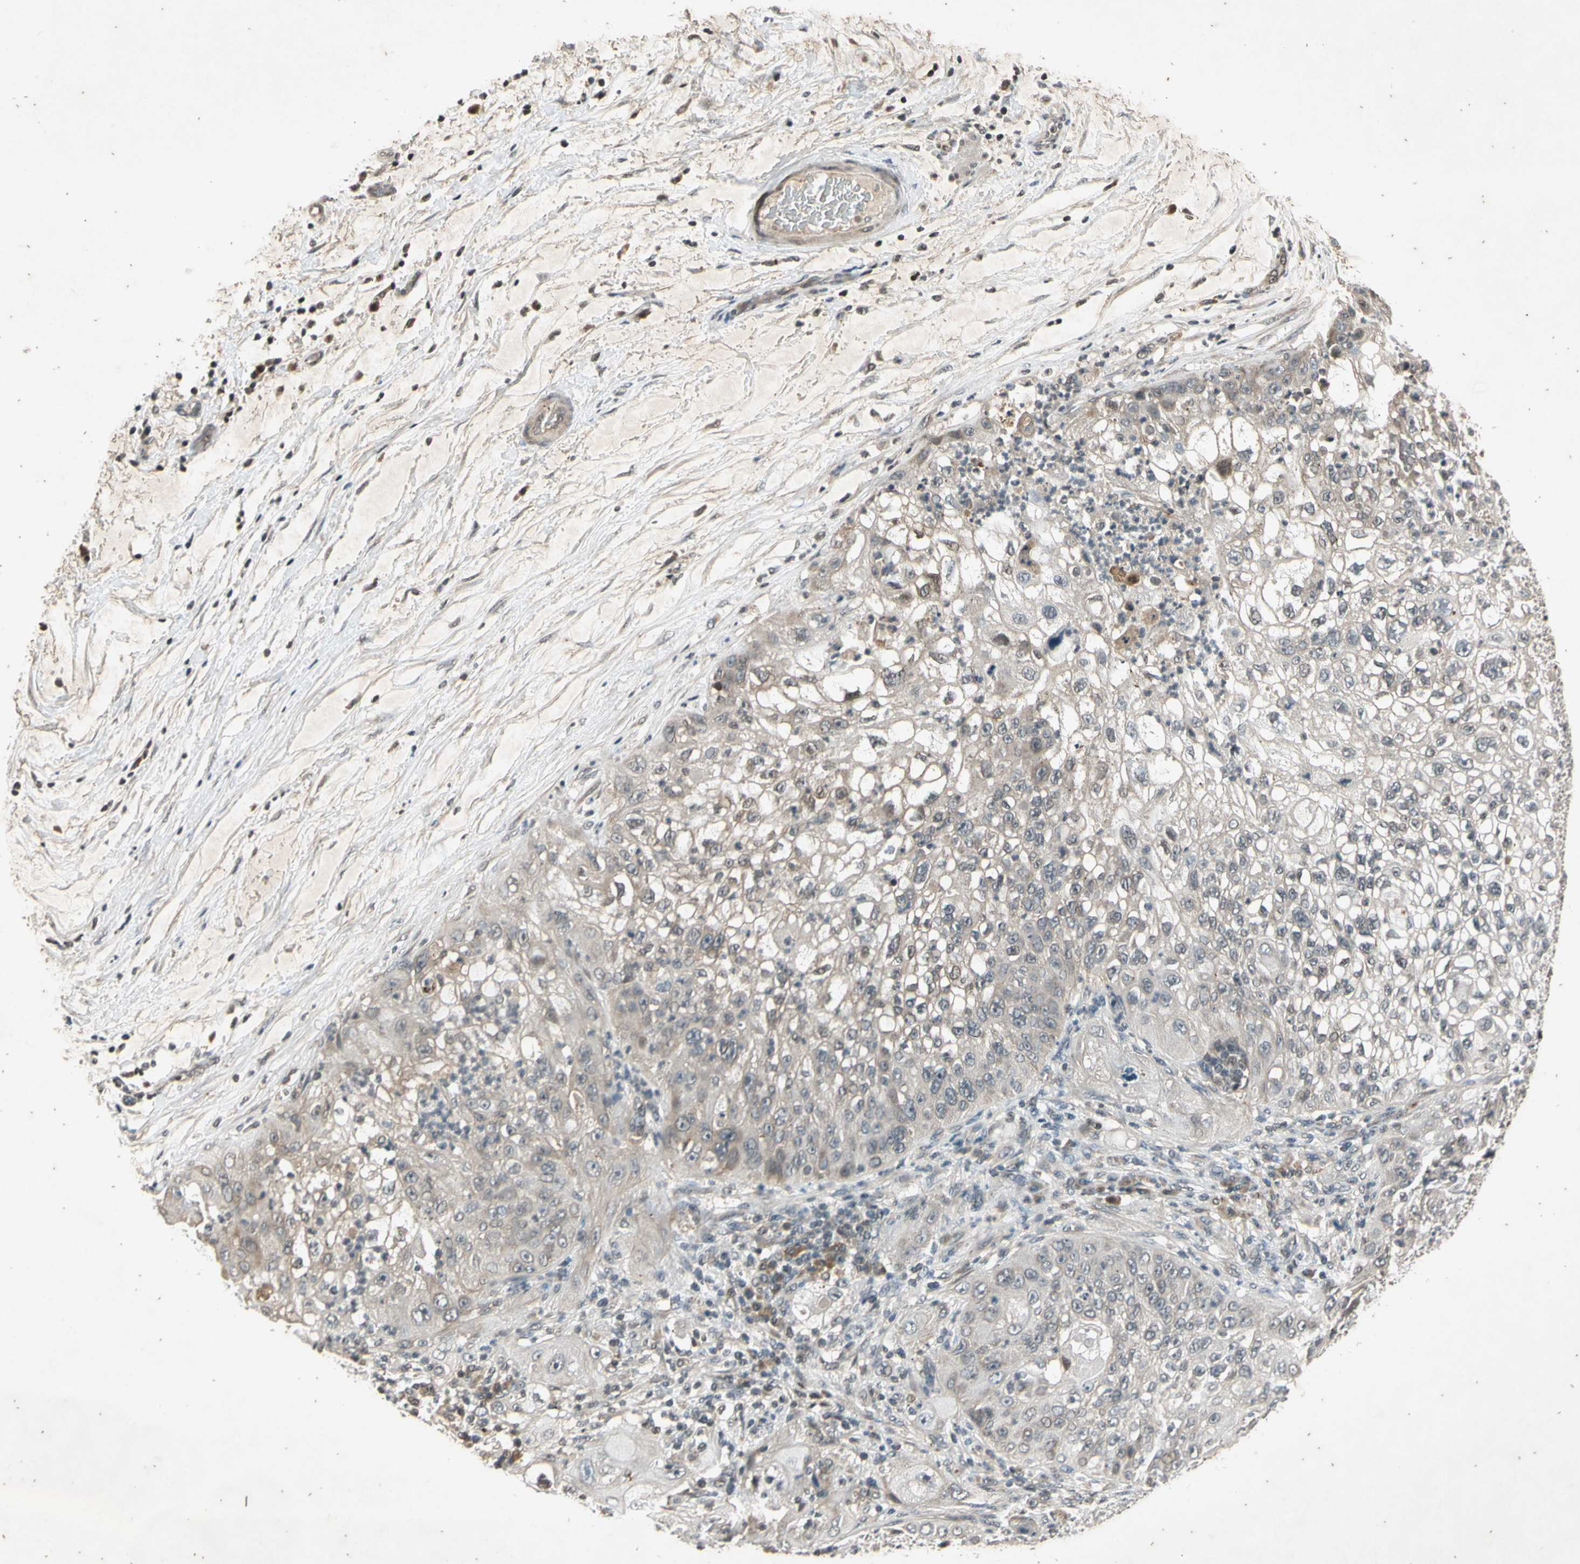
{"staining": {"intensity": "weak", "quantity": "25%-75%", "location": "cytoplasmic/membranous"}, "tissue": "lung cancer", "cell_type": "Tumor cells", "image_type": "cancer", "snomed": [{"axis": "morphology", "description": "Inflammation, NOS"}, {"axis": "morphology", "description": "Squamous cell carcinoma, NOS"}, {"axis": "topography", "description": "Lymph node"}, {"axis": "topography", "description": "Soft tissue"}, {"axis": "topography", "description": "Lung"}], "caption": "This is a micrograph of IHC staining of lung squamous cell carcinoma, which shows weak staining in the cytoplasmic/membranous of tumor cells.", "gene": "EFNB2", "patient": {"sex": "male", "age": 66}}